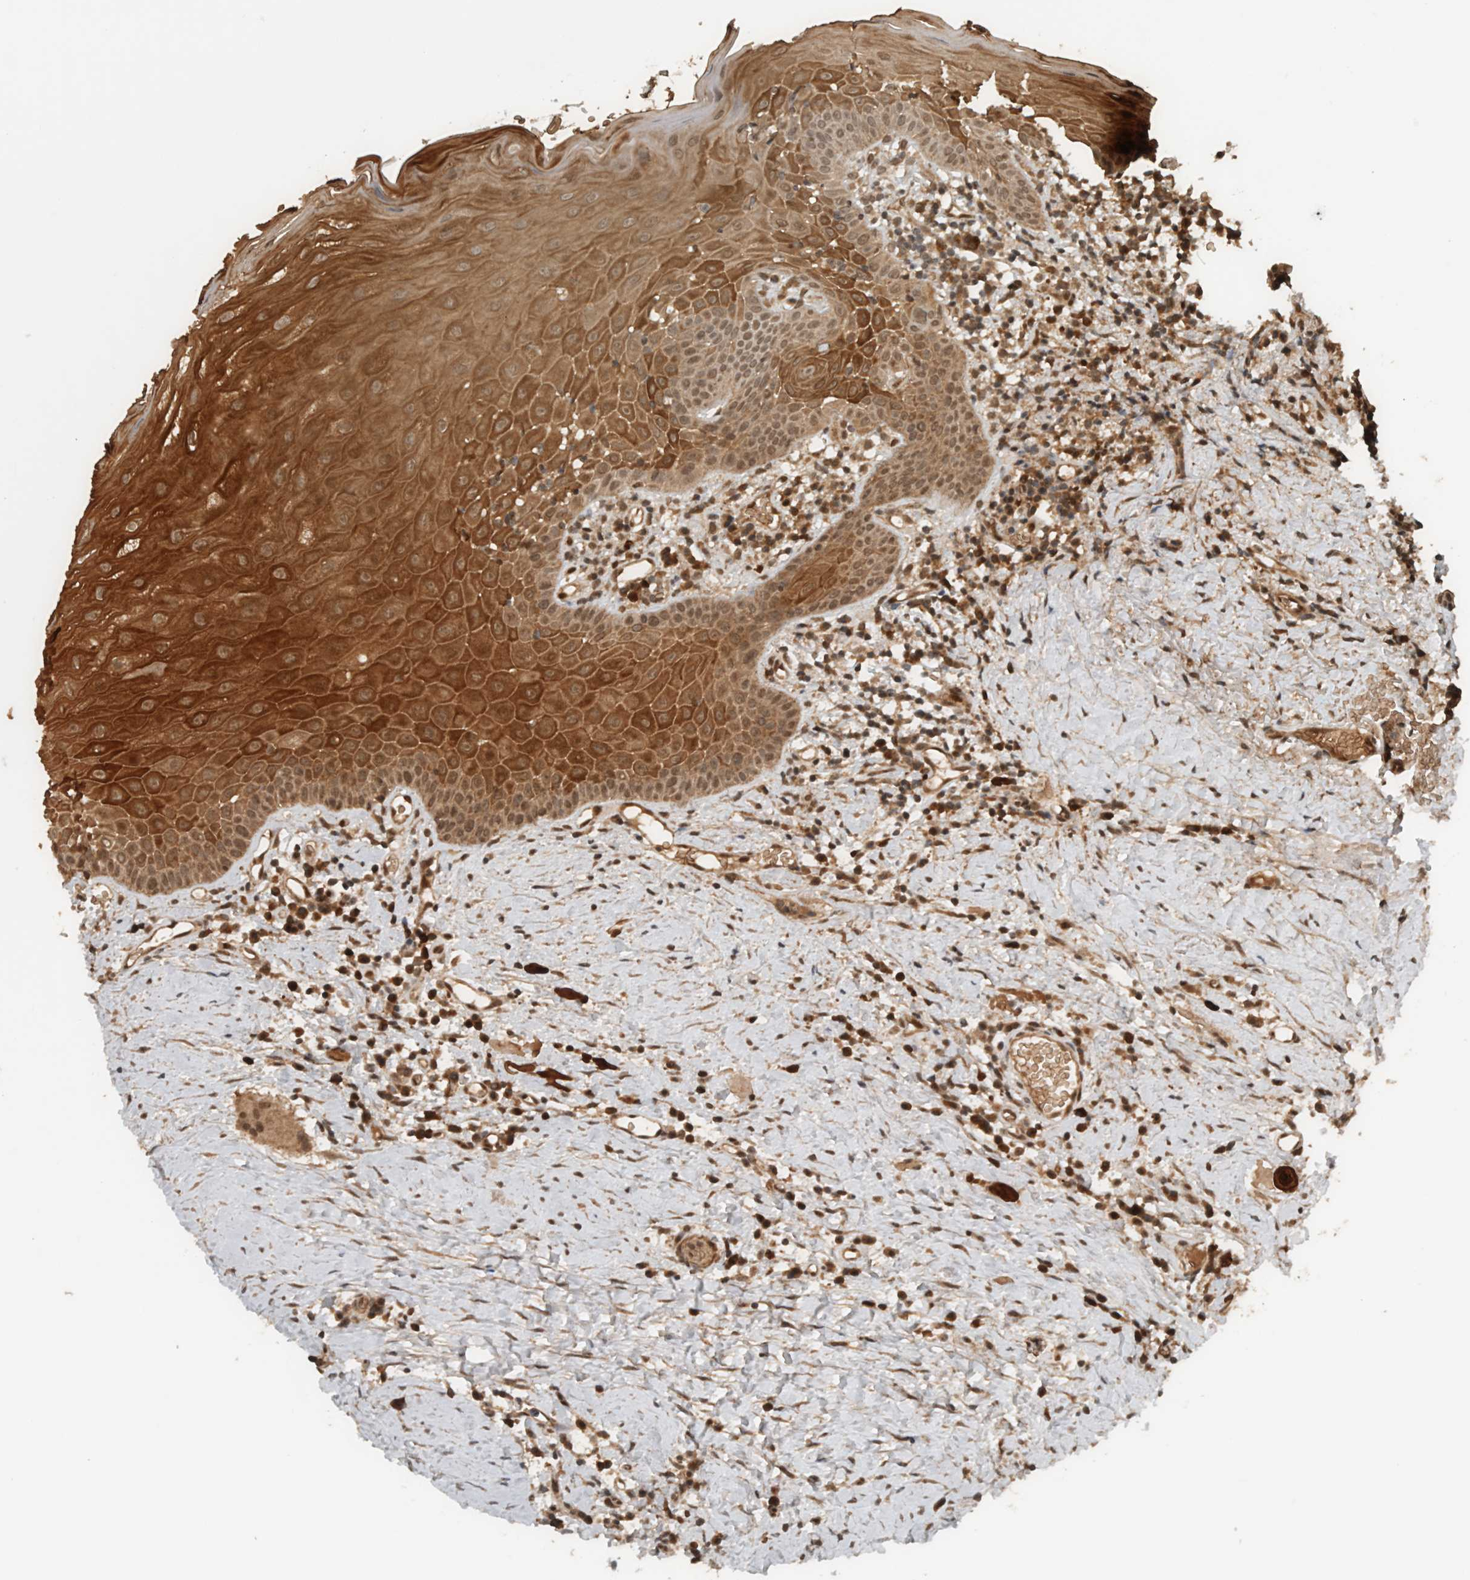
{"staining": {"intensity": "strong", "quantity": ">75%", "location": "cytoplasmic/membranous,nuclear"}, "tissue": "oral mucosa", "cell_type": "Squamous epithelial cells", "image_type": "normal", "snomed": [{"axis": "morphology", "description": "Normal tissue, NOS"}, {"axis": "topography", "description": "Skeletal muscle"}, {"axis": "topography", "description": "Oral tissue"}, {"axis": "topography", "description": "Peripheral nerve tissue"}], "caption": "A high-resolution photomicrograph shows immunohistochemistry staining of normal oral mucosa, which shows strong cytoplasmic/membranous,nuclear positivity in about >75% of squamous epithelial cells.", "gene": "CNTROB", "patient": {"sex": "female", "age": 84}}